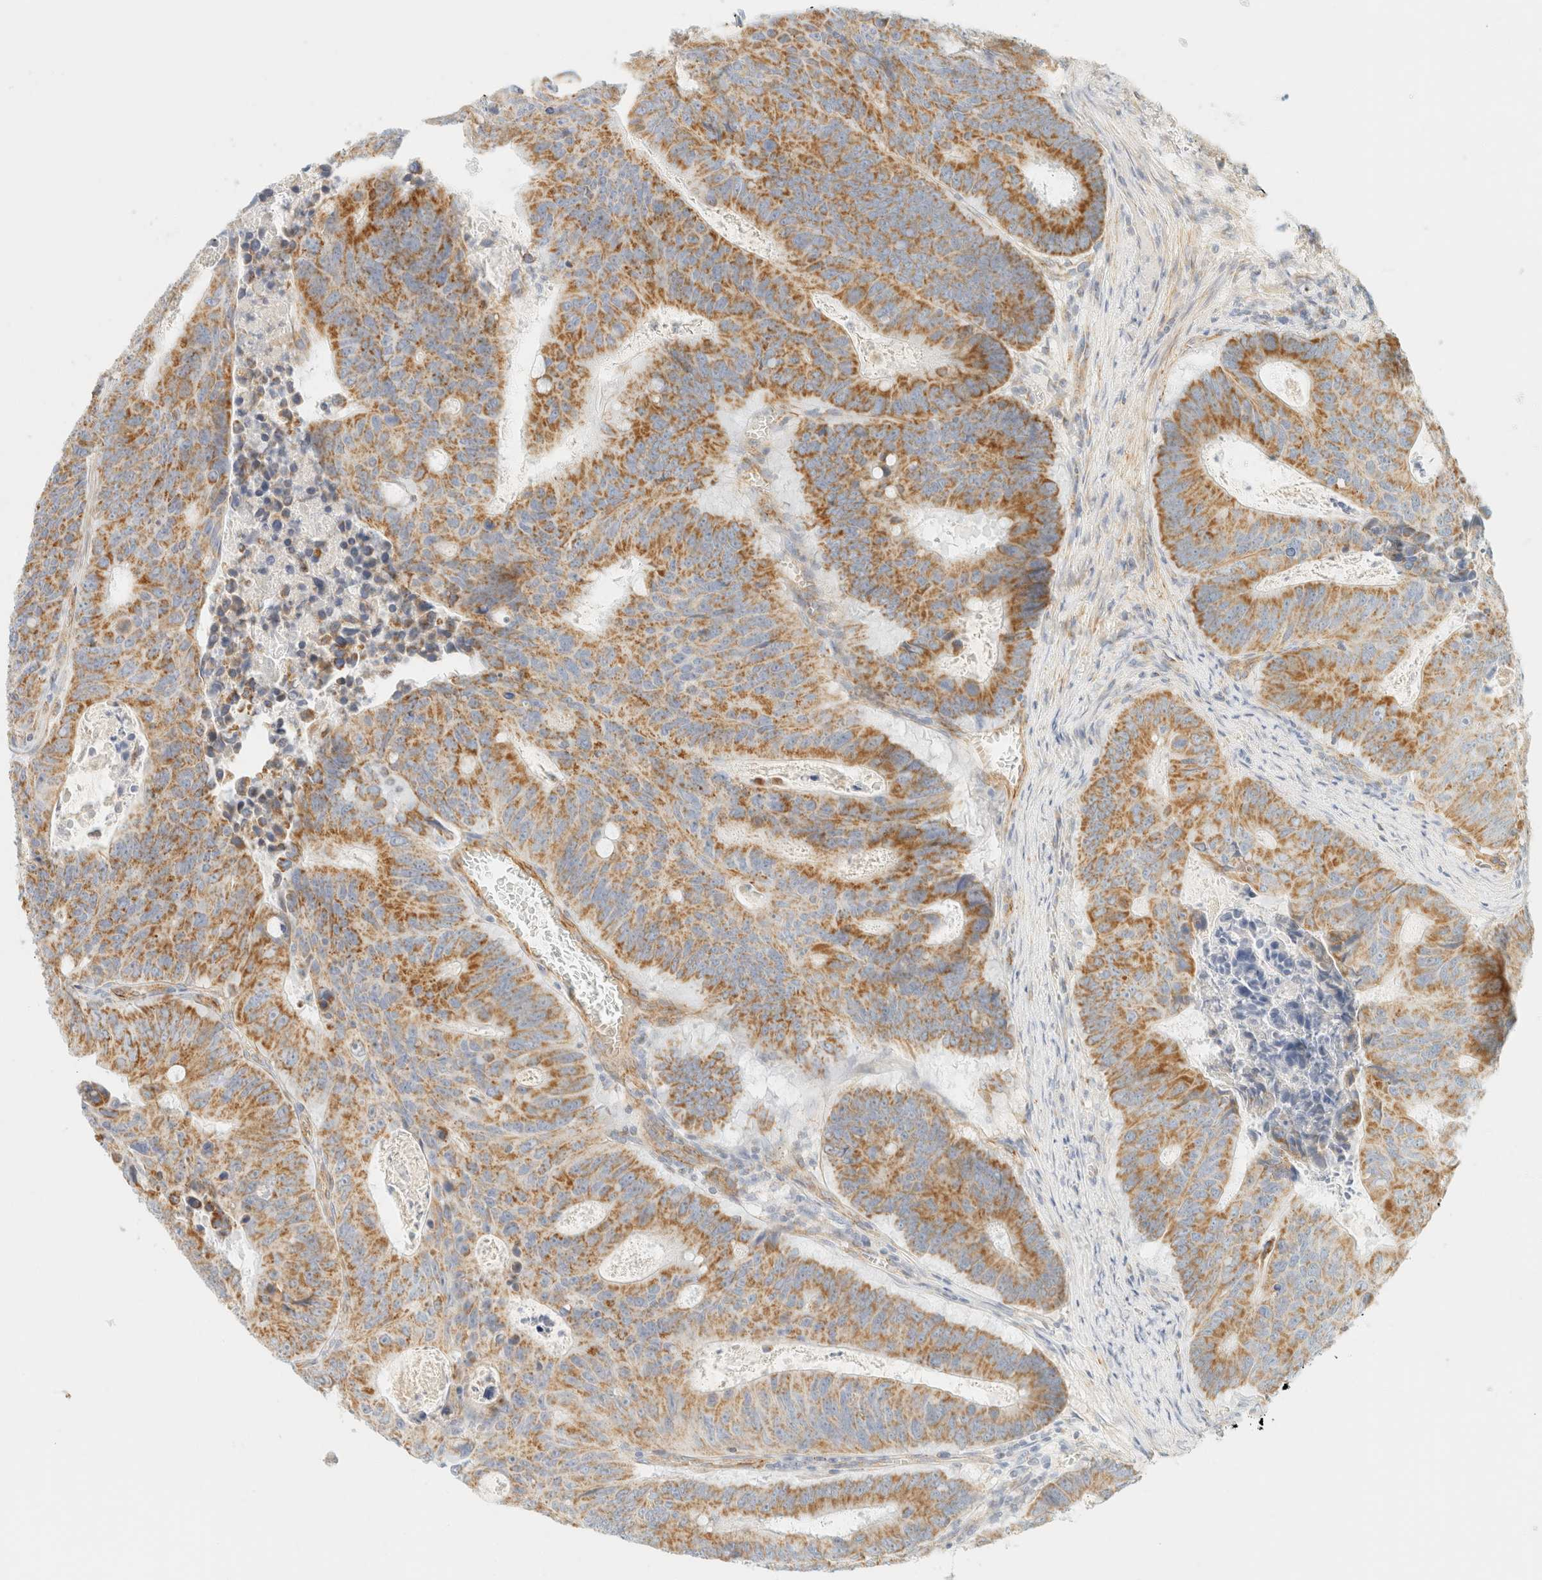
{"staining": {"intensity": "moderate", "quantity": ">75%", "location": "cytoplasmic/membranous"}, "tissue": "colorectal cancer", "cell_type": "Tumor cells", "image_type": "cancer", "snomed": [{"axis": "morphology", "description": "Adenocarcinoma, NOS"}, {"axis": "topography", "description": "Colon"}], "caption": "Protein expression analysis of colorectal cancer (adenocarcinoma) shows moderate cytoplasmic/membranous expression in about >75% of tumor cells.", "gene": "MRM3", "patient": {"sex": "male", "age": 87}}